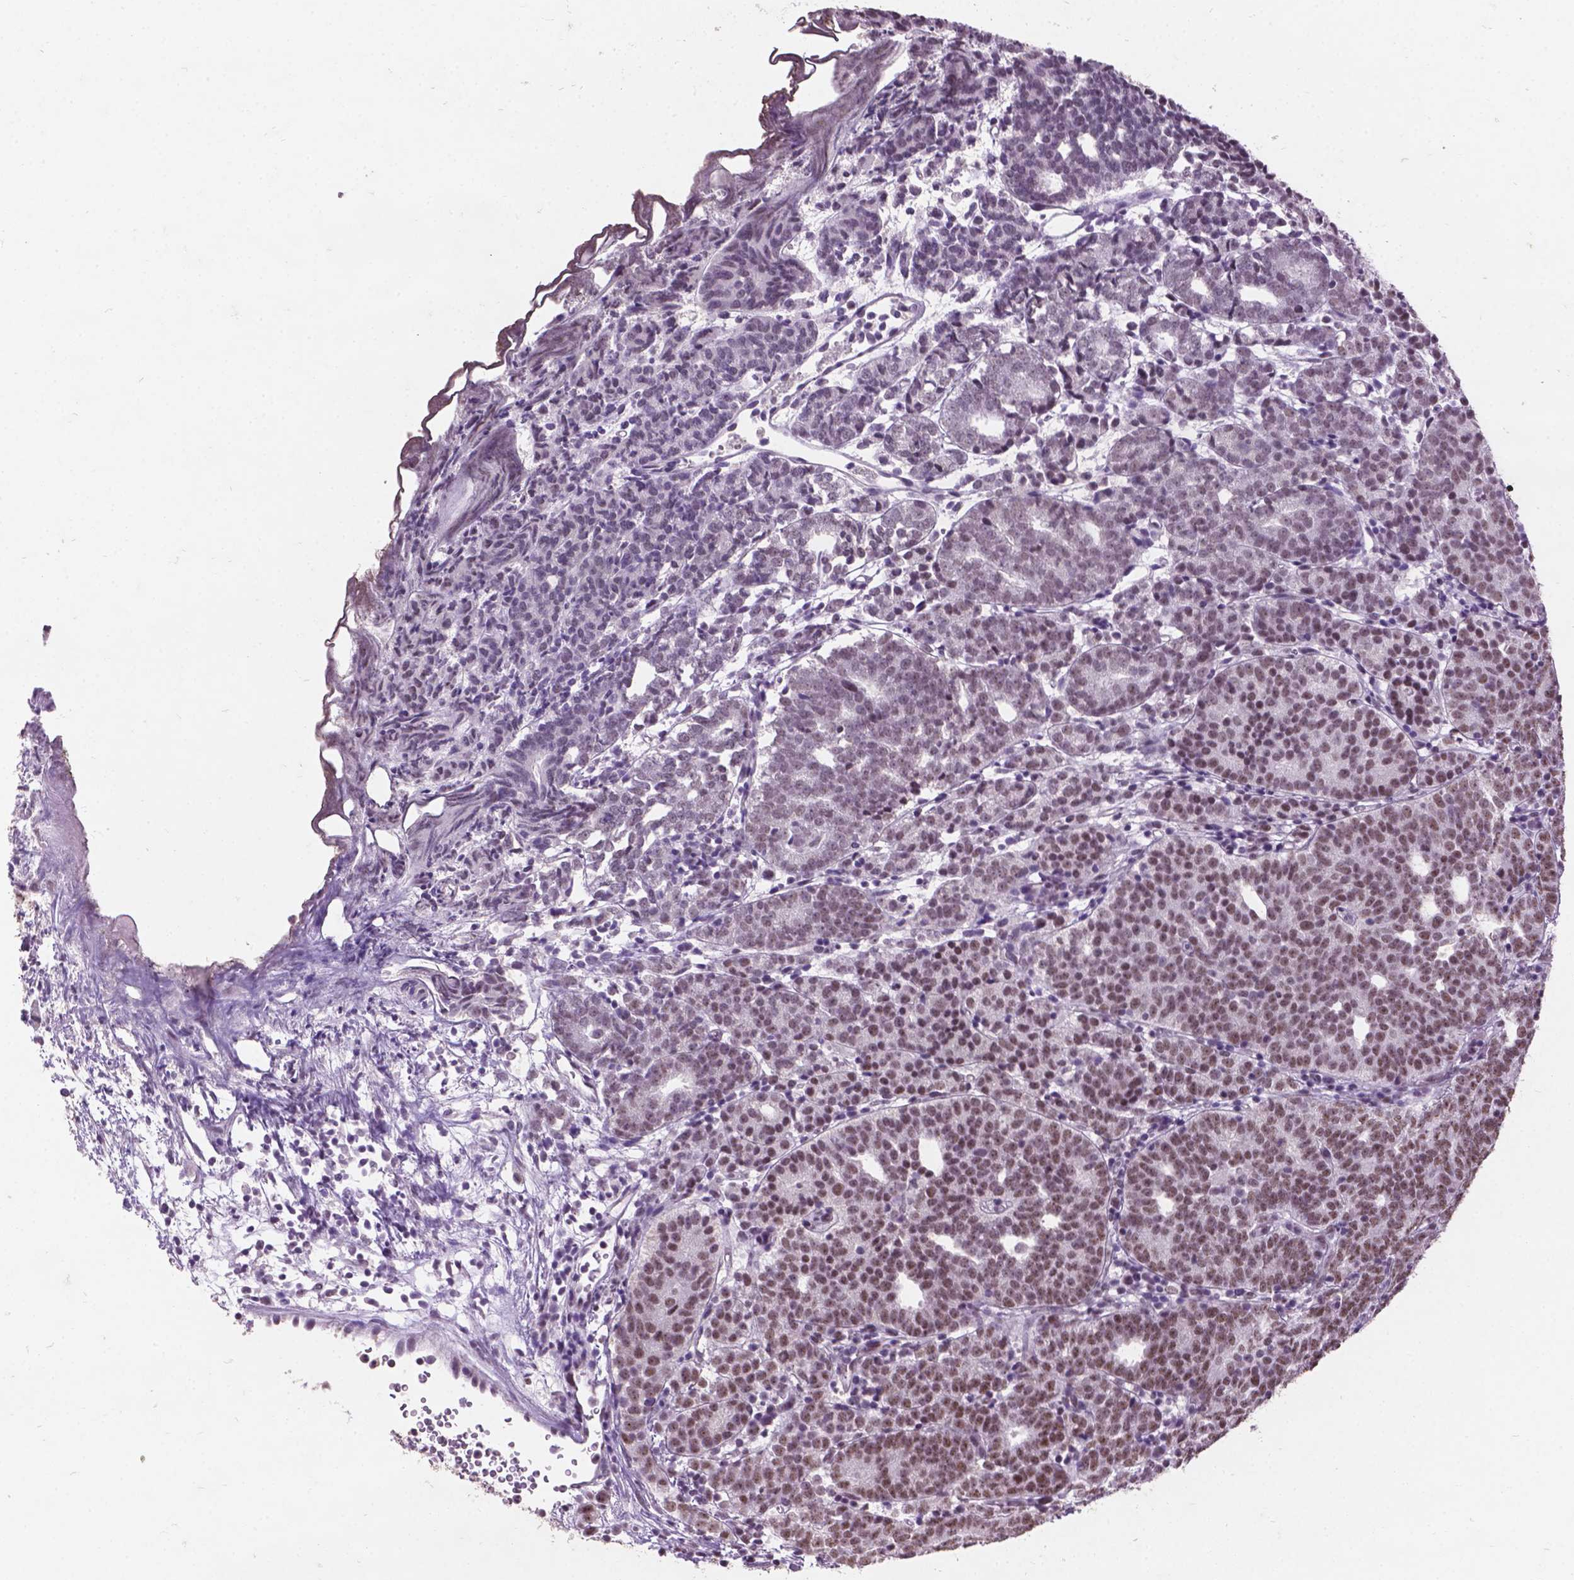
{"staining": {"intensity": "moderate", "quantity": ">75%", "location": "nuclear"}, "tissue": "prostate cancer", "cell_type": "Tumor cells", "image_type": "cancer", "snomed": [{"axis": "morphology", "description": "Adenocarcinoma, High grade"}, {"axis": "topography", "description": "Prostate"}], "caption": "IHC histopathology image of neoplastic tissue: prostate cancer (high-grade adenocarcinoma) stained using immunohistochemistry (IHC) exhibits medium levels of moderate protein expression localized specifically in the nuclear of tumor cells, appearing as a nuclear brown color.", "gene": "COIL", "patient": {"sex": "male", "age": 53}}